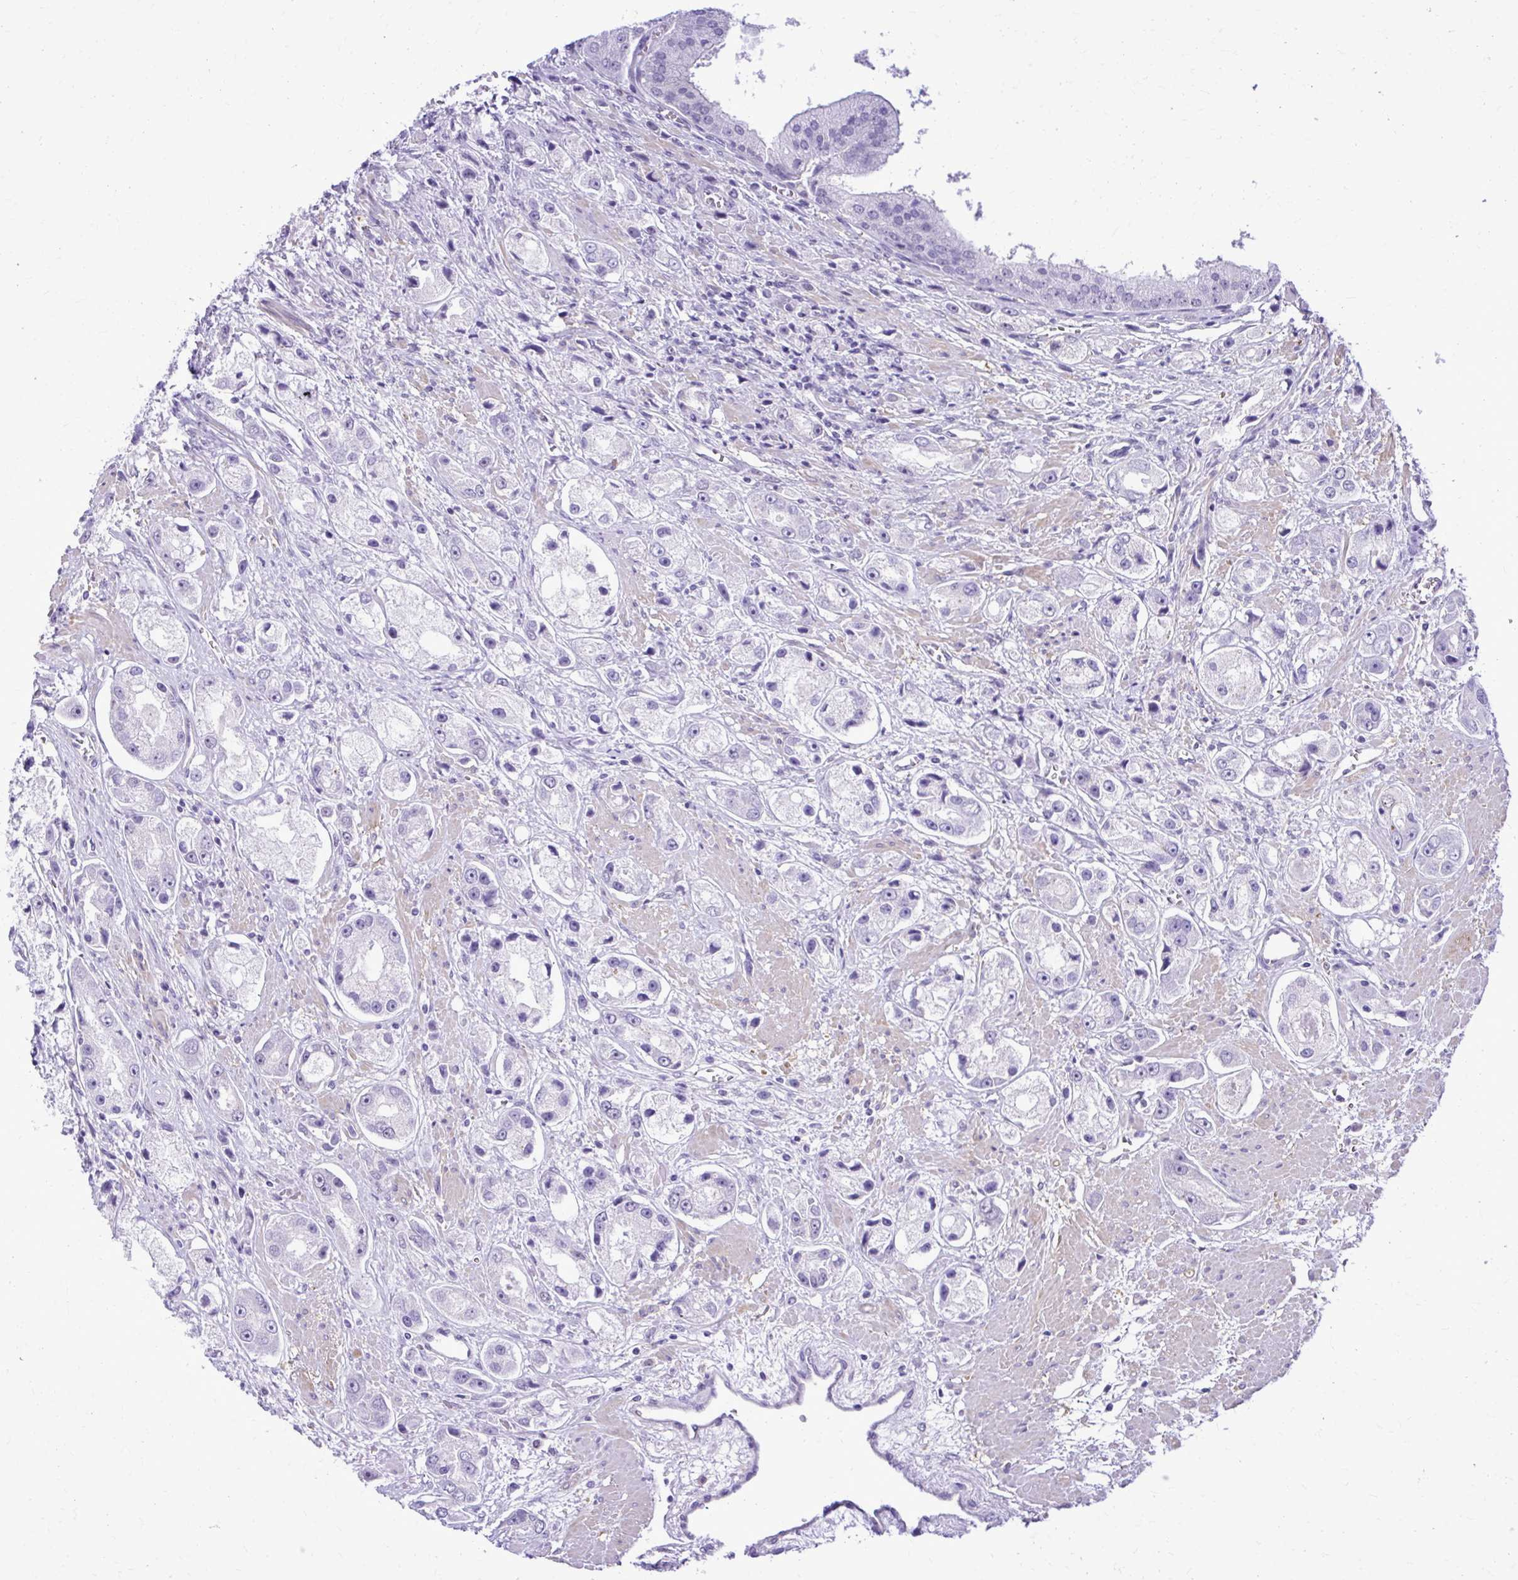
{"staining": {"intensity": "negative", "quantity": "none", "location": "none"}, "tissue": "prostate cancer", "cell_type": "Tumor cells", "image_type": "cancer", "snomed": [{"axis": "morphology", "description": "Adenocarcinoma, High grade"}, {"axis": "topography", "description": "Prostate"}], "caption": "The micrograph displays no staining of tumor cells in high-grade adenocarcinoma (prostate). The staining is performed using DAB brown chromogen with nuclei counter-stained in using hematoxylin.", "gene": "RASL11B", "patient": {"sex": "male", "age": 67}}